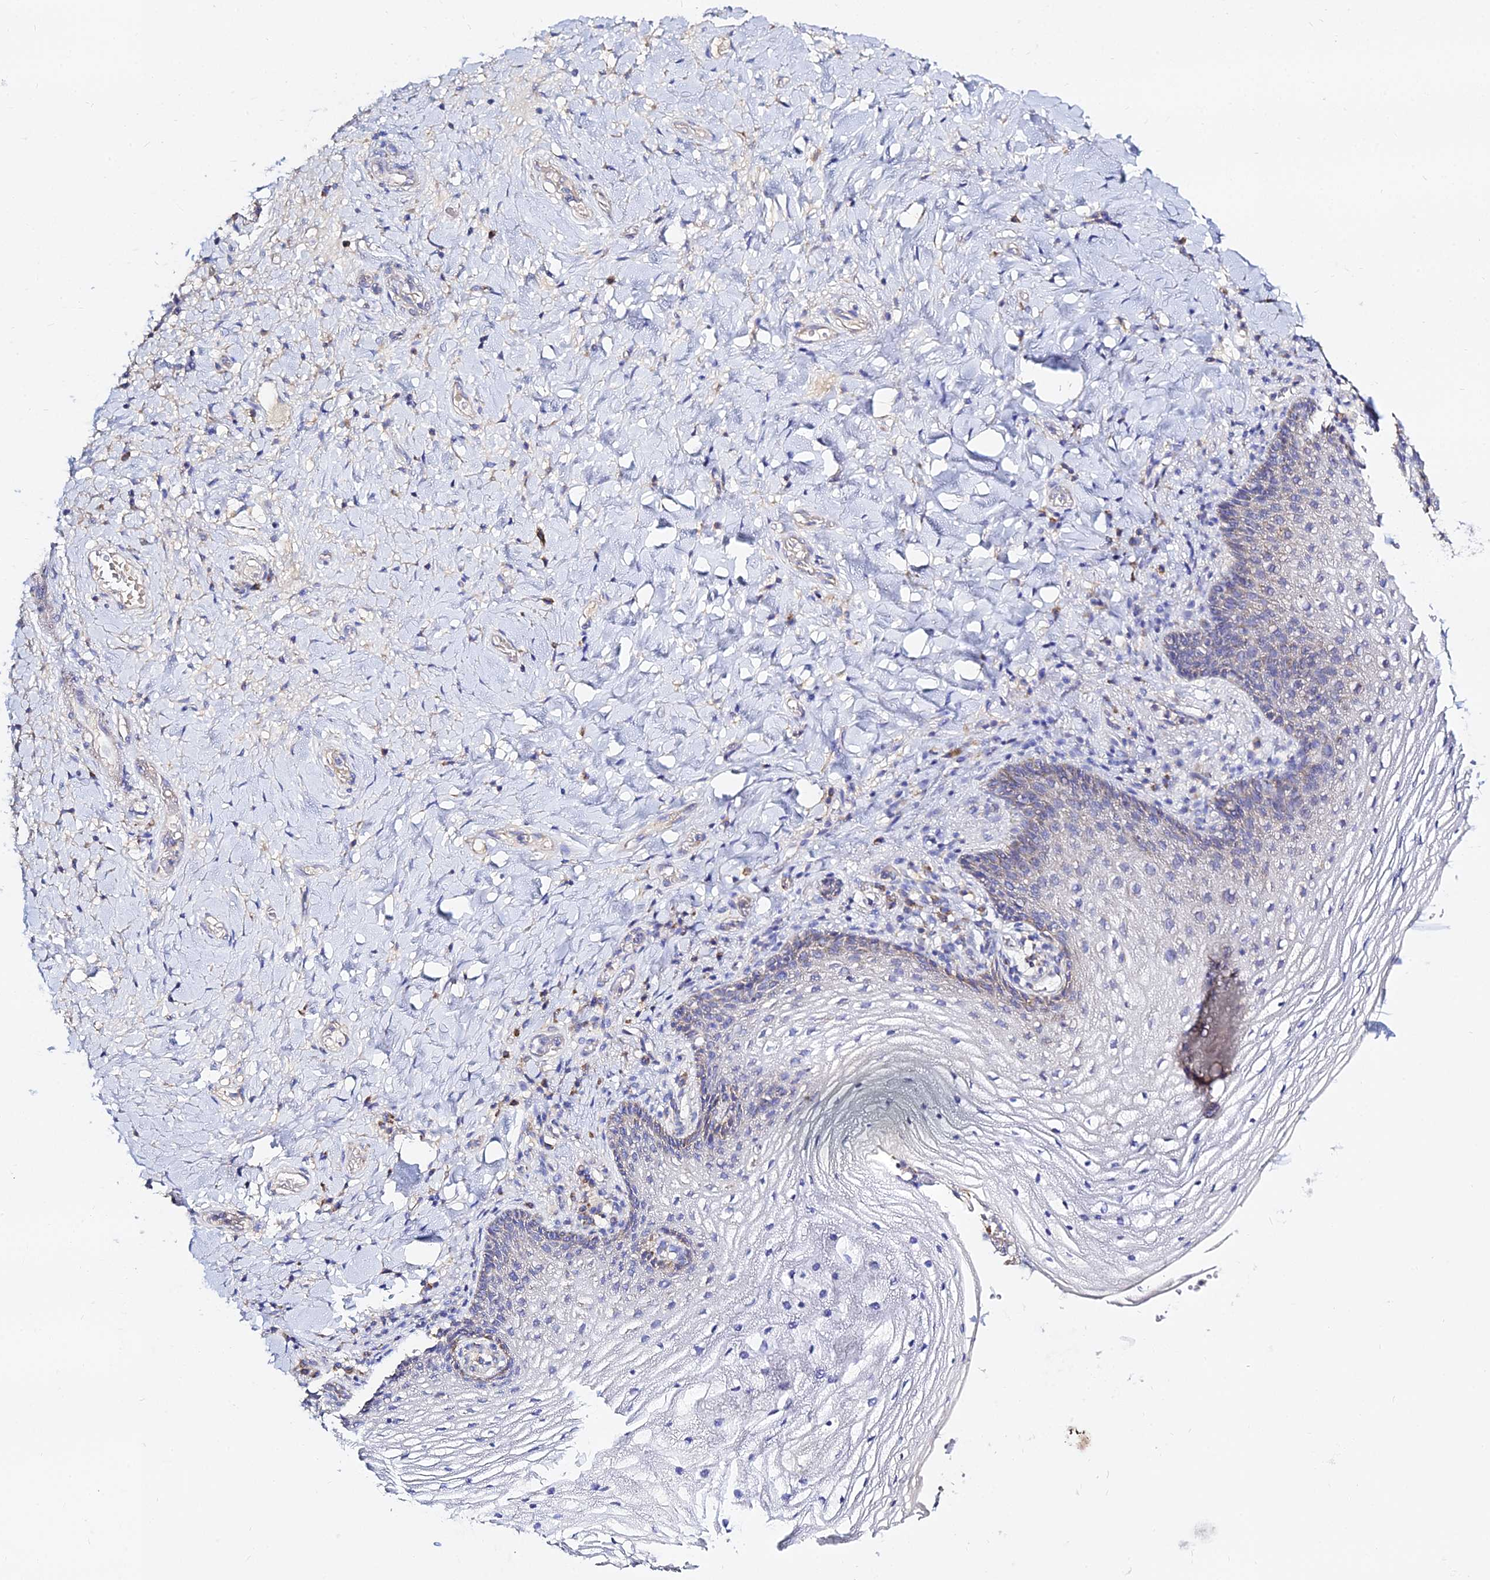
{"staining": {"intensity": "weak", "quantity": "25%-75%", "location": "cytoplasmic/membranous"}, "tissue": "vagina", "cell_type": "Squamous epithelial cells", "image_type": "normal", "snomed": [{"axis": "morphology", "description": "Normal tissue, NOS"}, {"axis": "topography", "description": "Vagina"}], "caption": "Immunohistochemical staining of unremarkable vagina exhibits 25%-75% levels of weak cytoplasmic/membranous protein positivity in about 25%-75% of squamous epithelial cells.", "gene": "TYW5", "patient": {"sex": "female", "age": 60}}